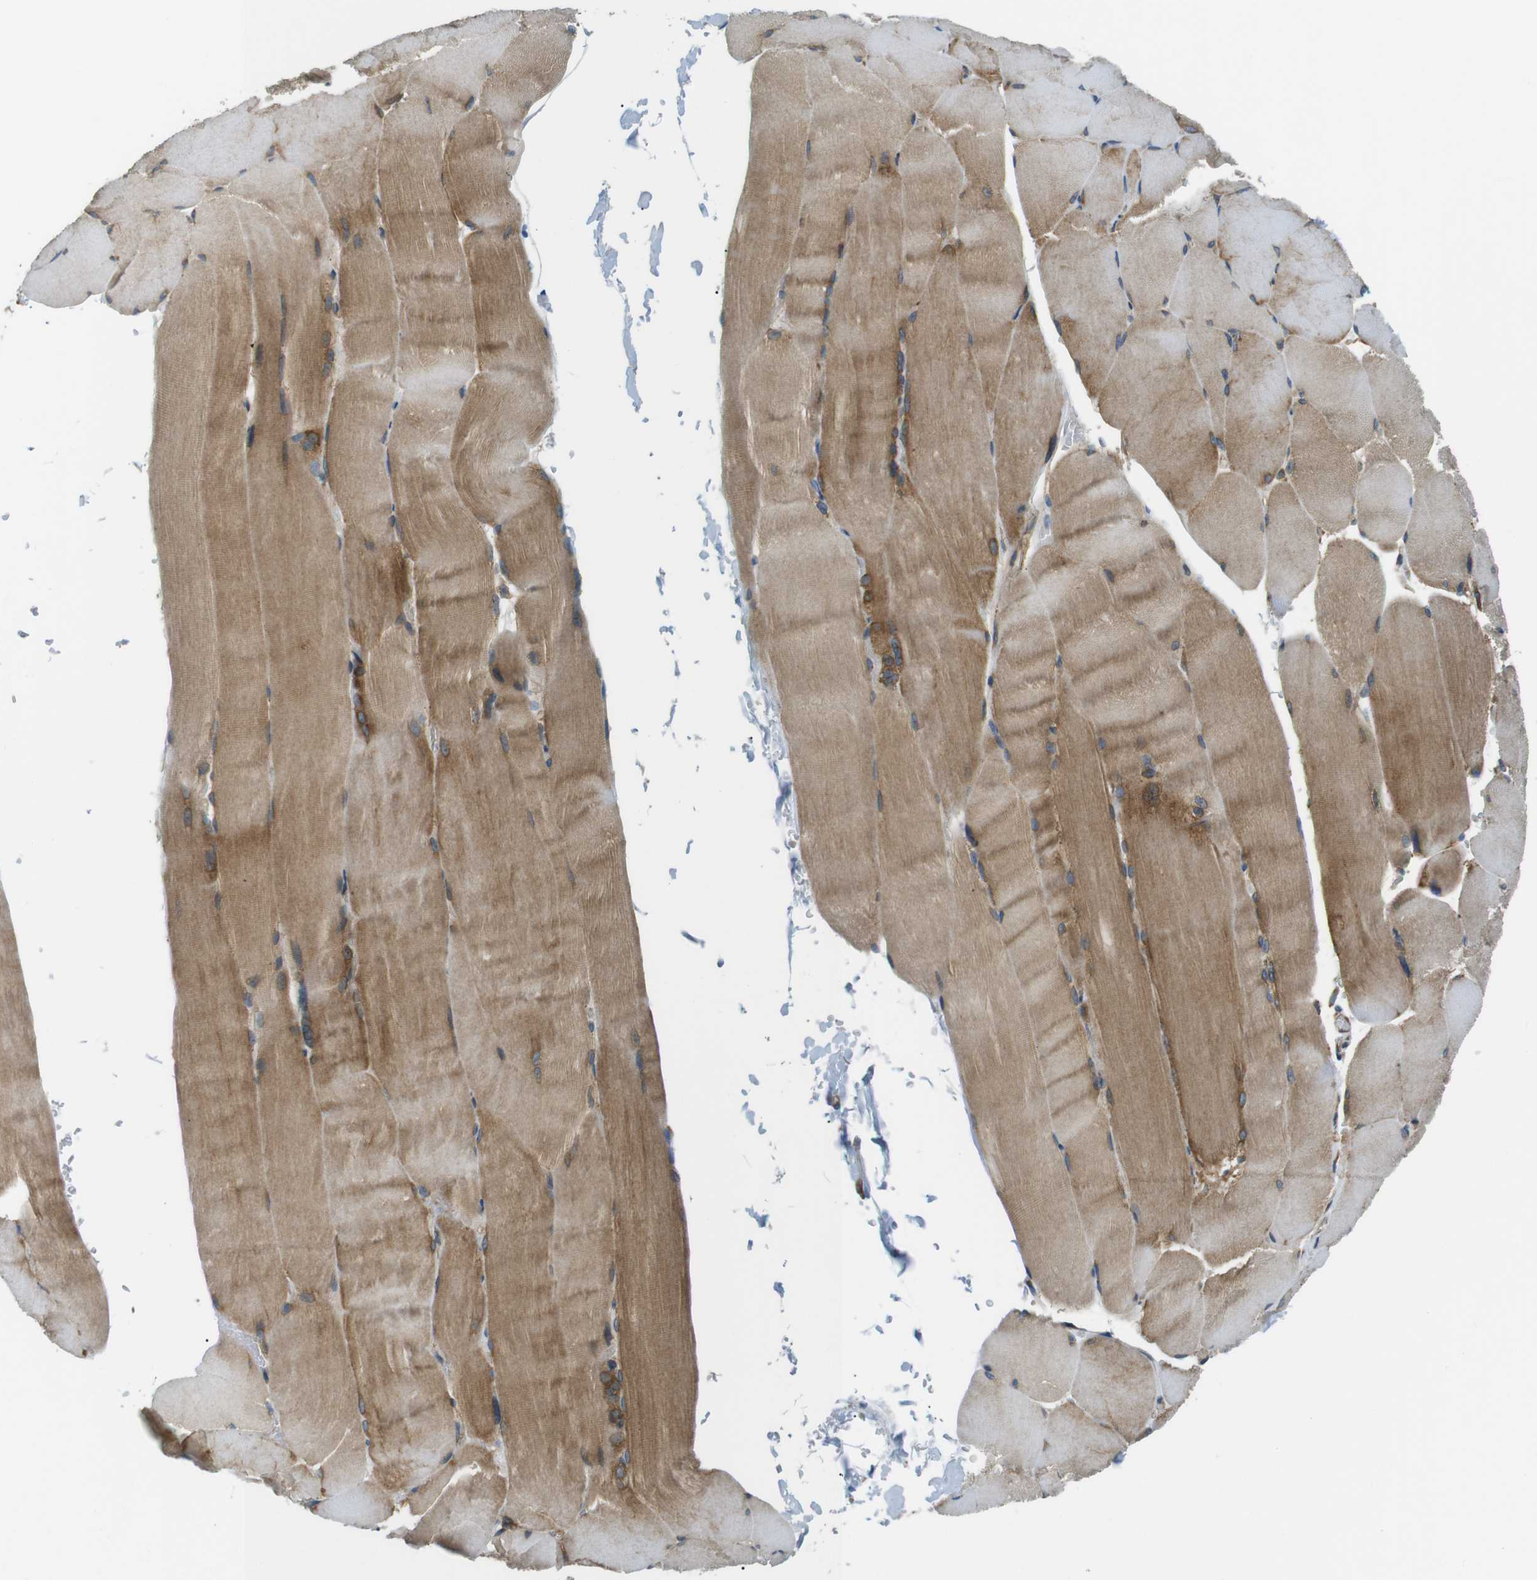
{"staining": {"intensity": "moderate", "quantity": ">75%", "location": "cytoplasmic/membranous"}, "tissue": "skeletal muscle", "cell_type": "Myocytes", "image_type": "normal", "snomed": [{"axis": "morphology", "description": "Normal tissue, NOS"}, {"axis": "topography", "description": "Skin"}, {"axis": "topography", "description": "Skeletal muscle"}], "caption": "Protein staining by immunohistochemistry displays moderate cytoplasmic/membranous staining in about >75% of myocytes in normal skeletal muscle.", "gene": "TSC1", "patient": {"sex": "male", "age": 83}}